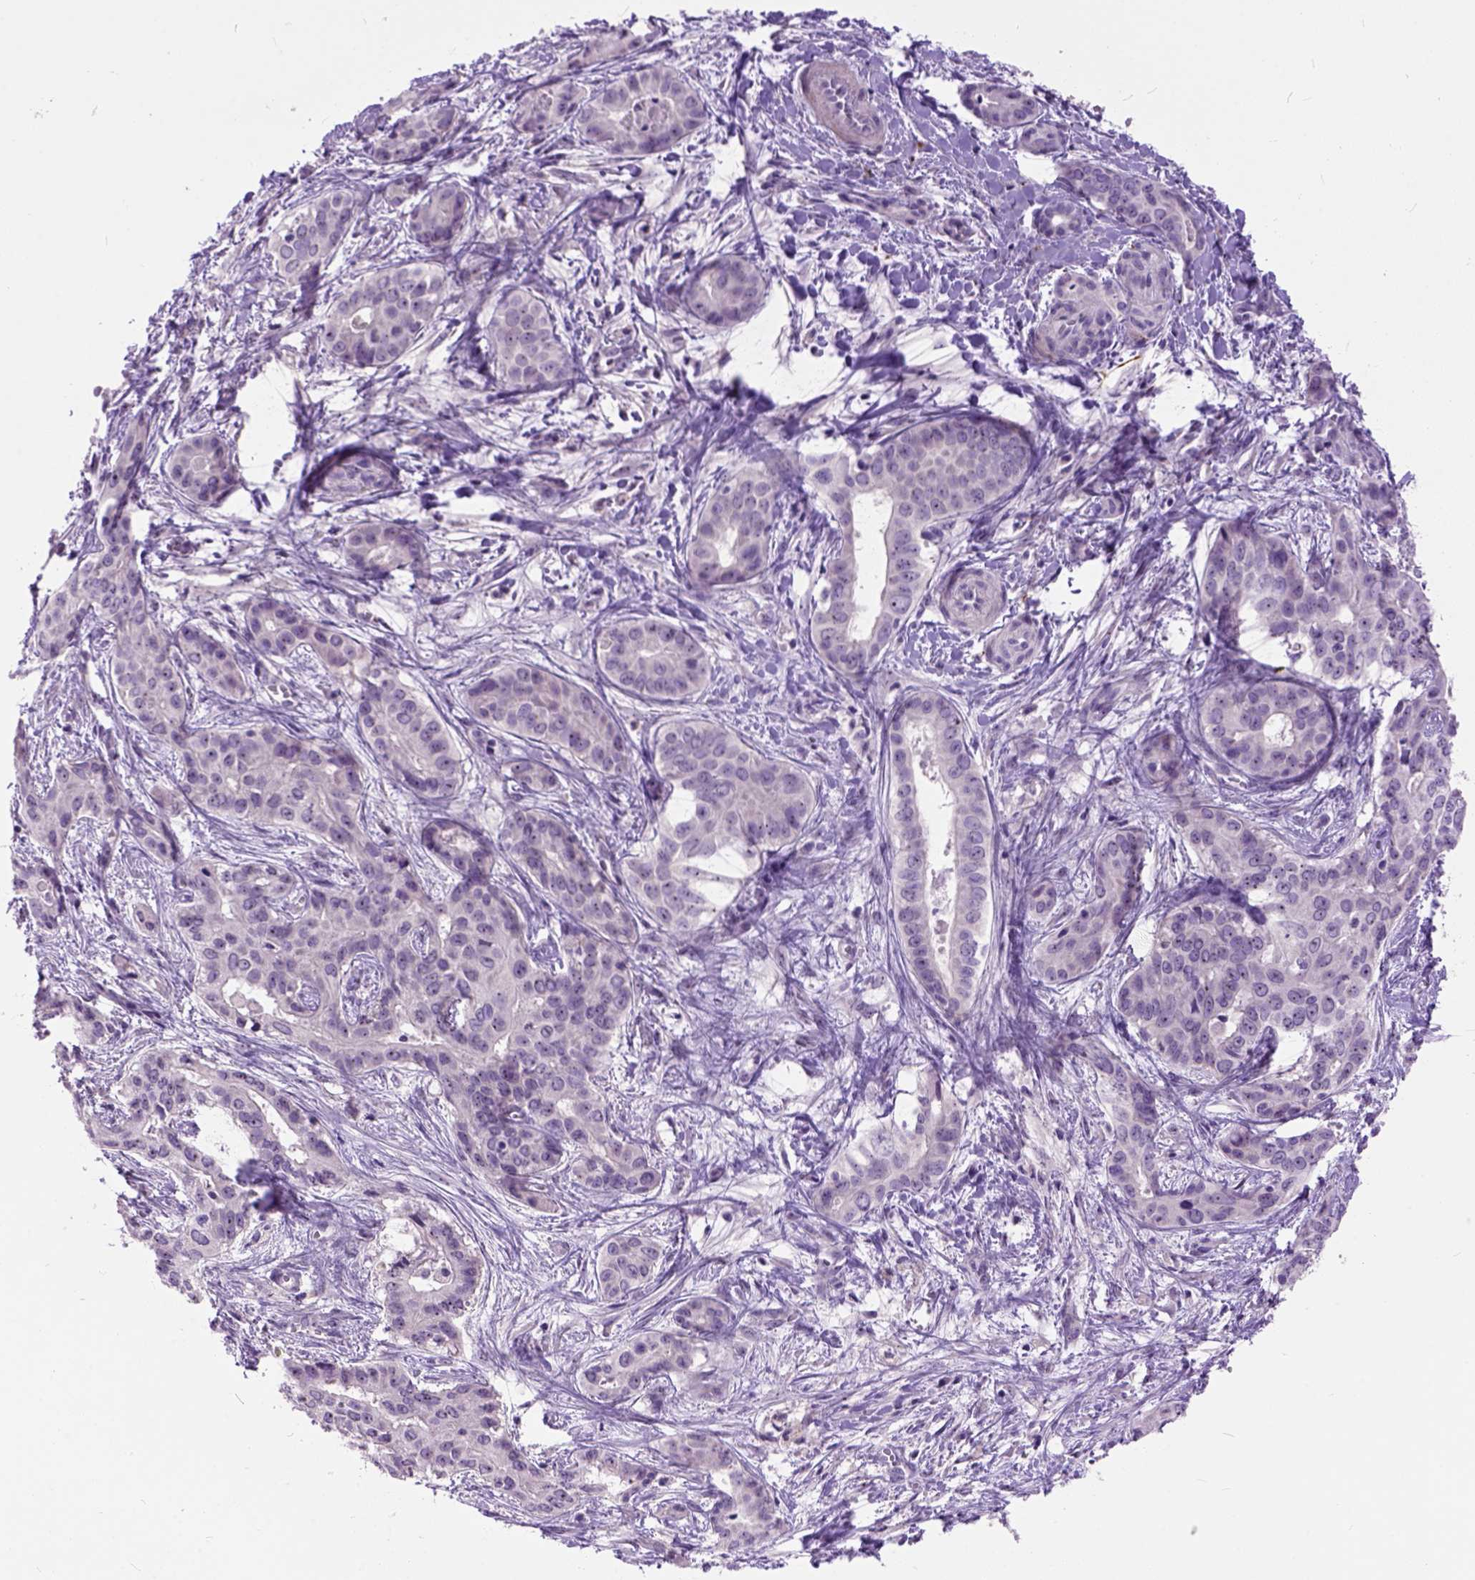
{"staining": {"intensity": "weak", "quantity": "25%-75%", "location": "cytoplasmic/membranous"}, "tissue": "liver cancer", "cell_type": "Tumor cells", "image_type": "cancer", "snomed": [{"axis": "morphology", "description": "Cholangiocarcinoma"}, {"axis": "topography", "description": "Liver"}], "caption": "A micrograph of human cholangiocarcinoma (liver) stained for a protein reveals weak cytoplasmic/membranous brown staining in tumor cells.", "gene": "MAPT", "patient": {"sex": "female", "age": 65}}